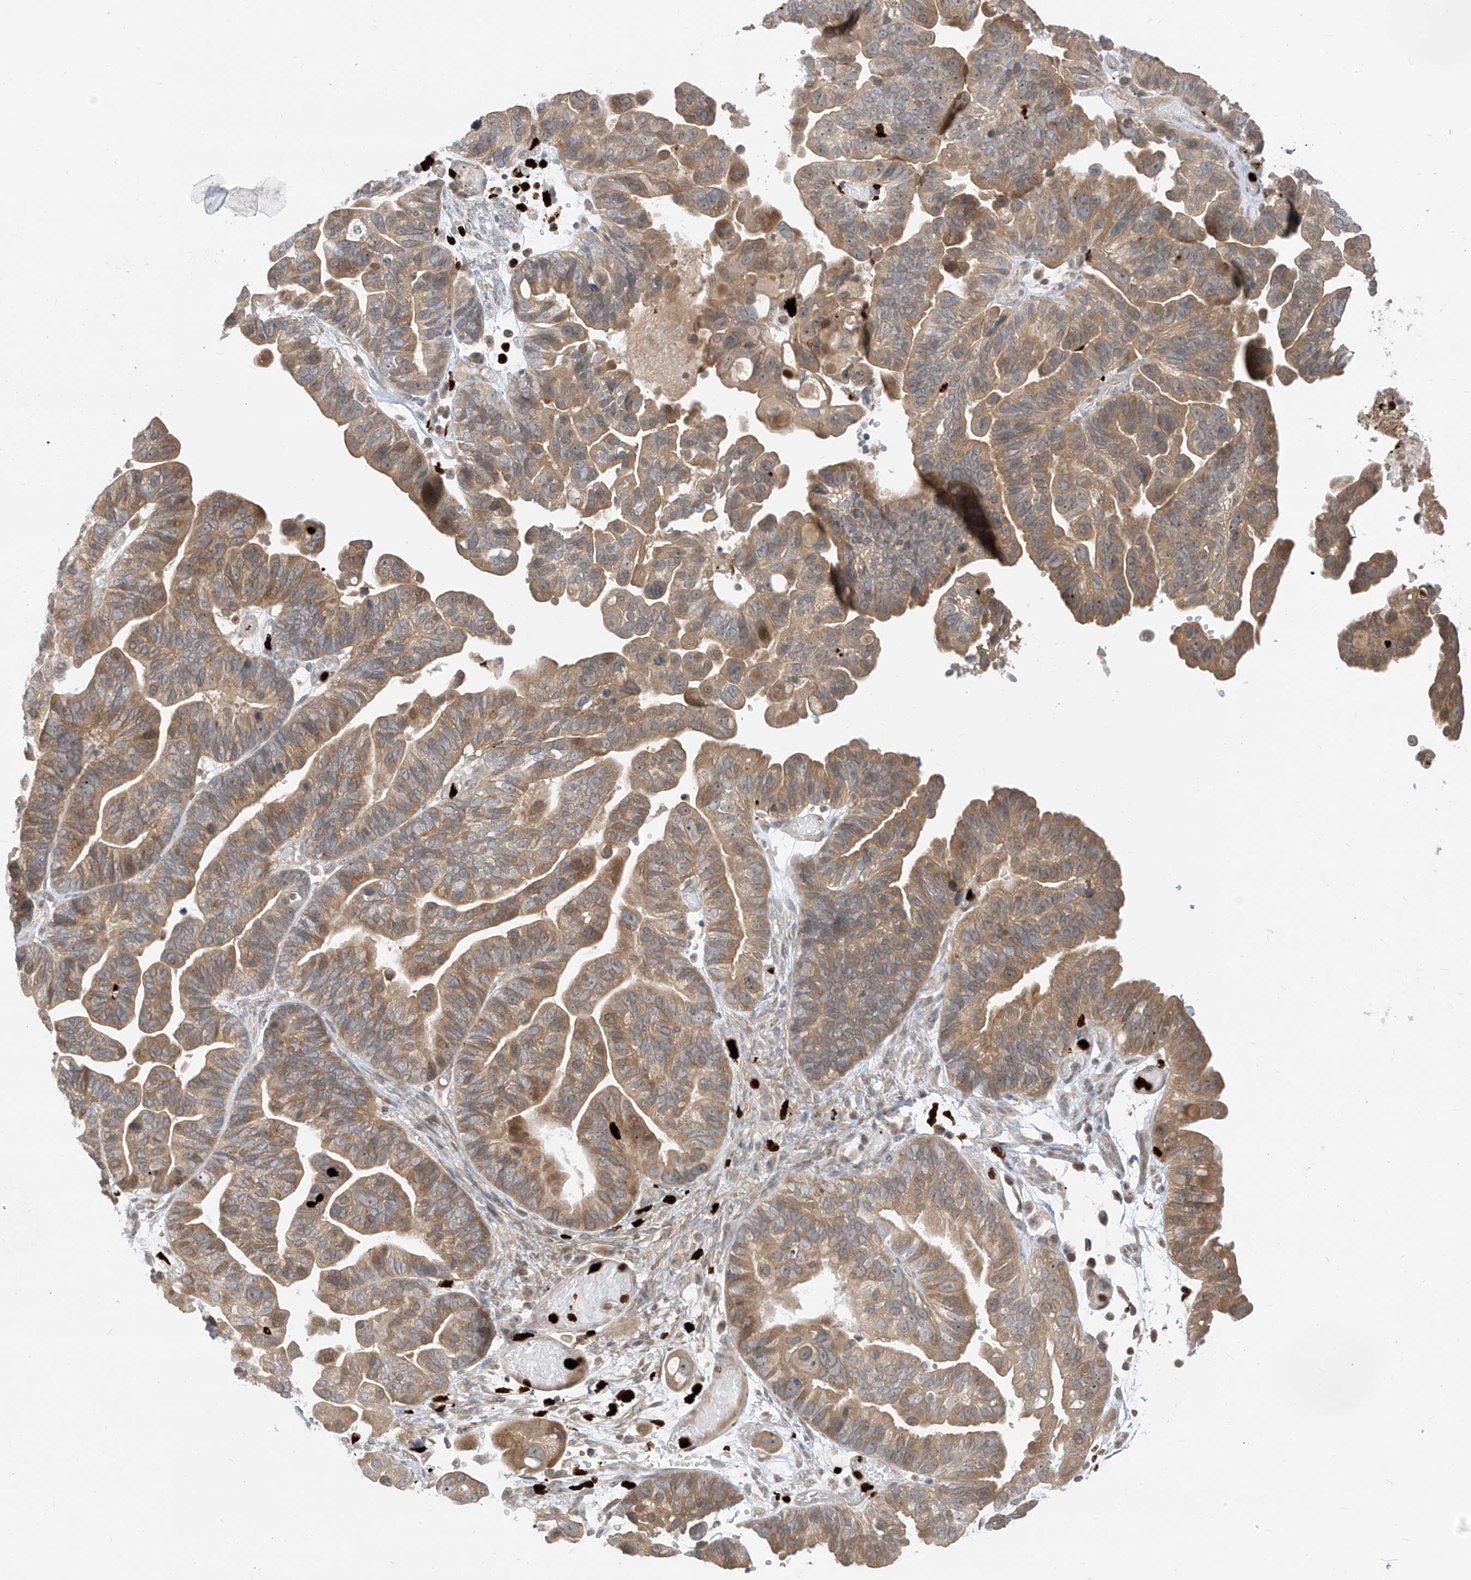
{"staining": {"intensity": "moderate", "quantity": ">75%", "location": "cytoplasmic/membranous,nuclear"}, "tissue": "ovarian cancer", "cell_type": "Tumor cells", "image_type": "cancer", "snomed": [{"axis": "morphology", "description": "Cystadenocarcinoma, serous, NOS"}, {"axis": "topography", "description": "Ovary"}], "caption": "Tumor cells reveal medium levels of moderate cytoplasmic/membranous and nuclear positivity in approximately >75% of cells in human serous cystadenocarcinoma (ovarian).", "gene": "CNKSR1", "patient": {"sex": "female", "age": 56}}